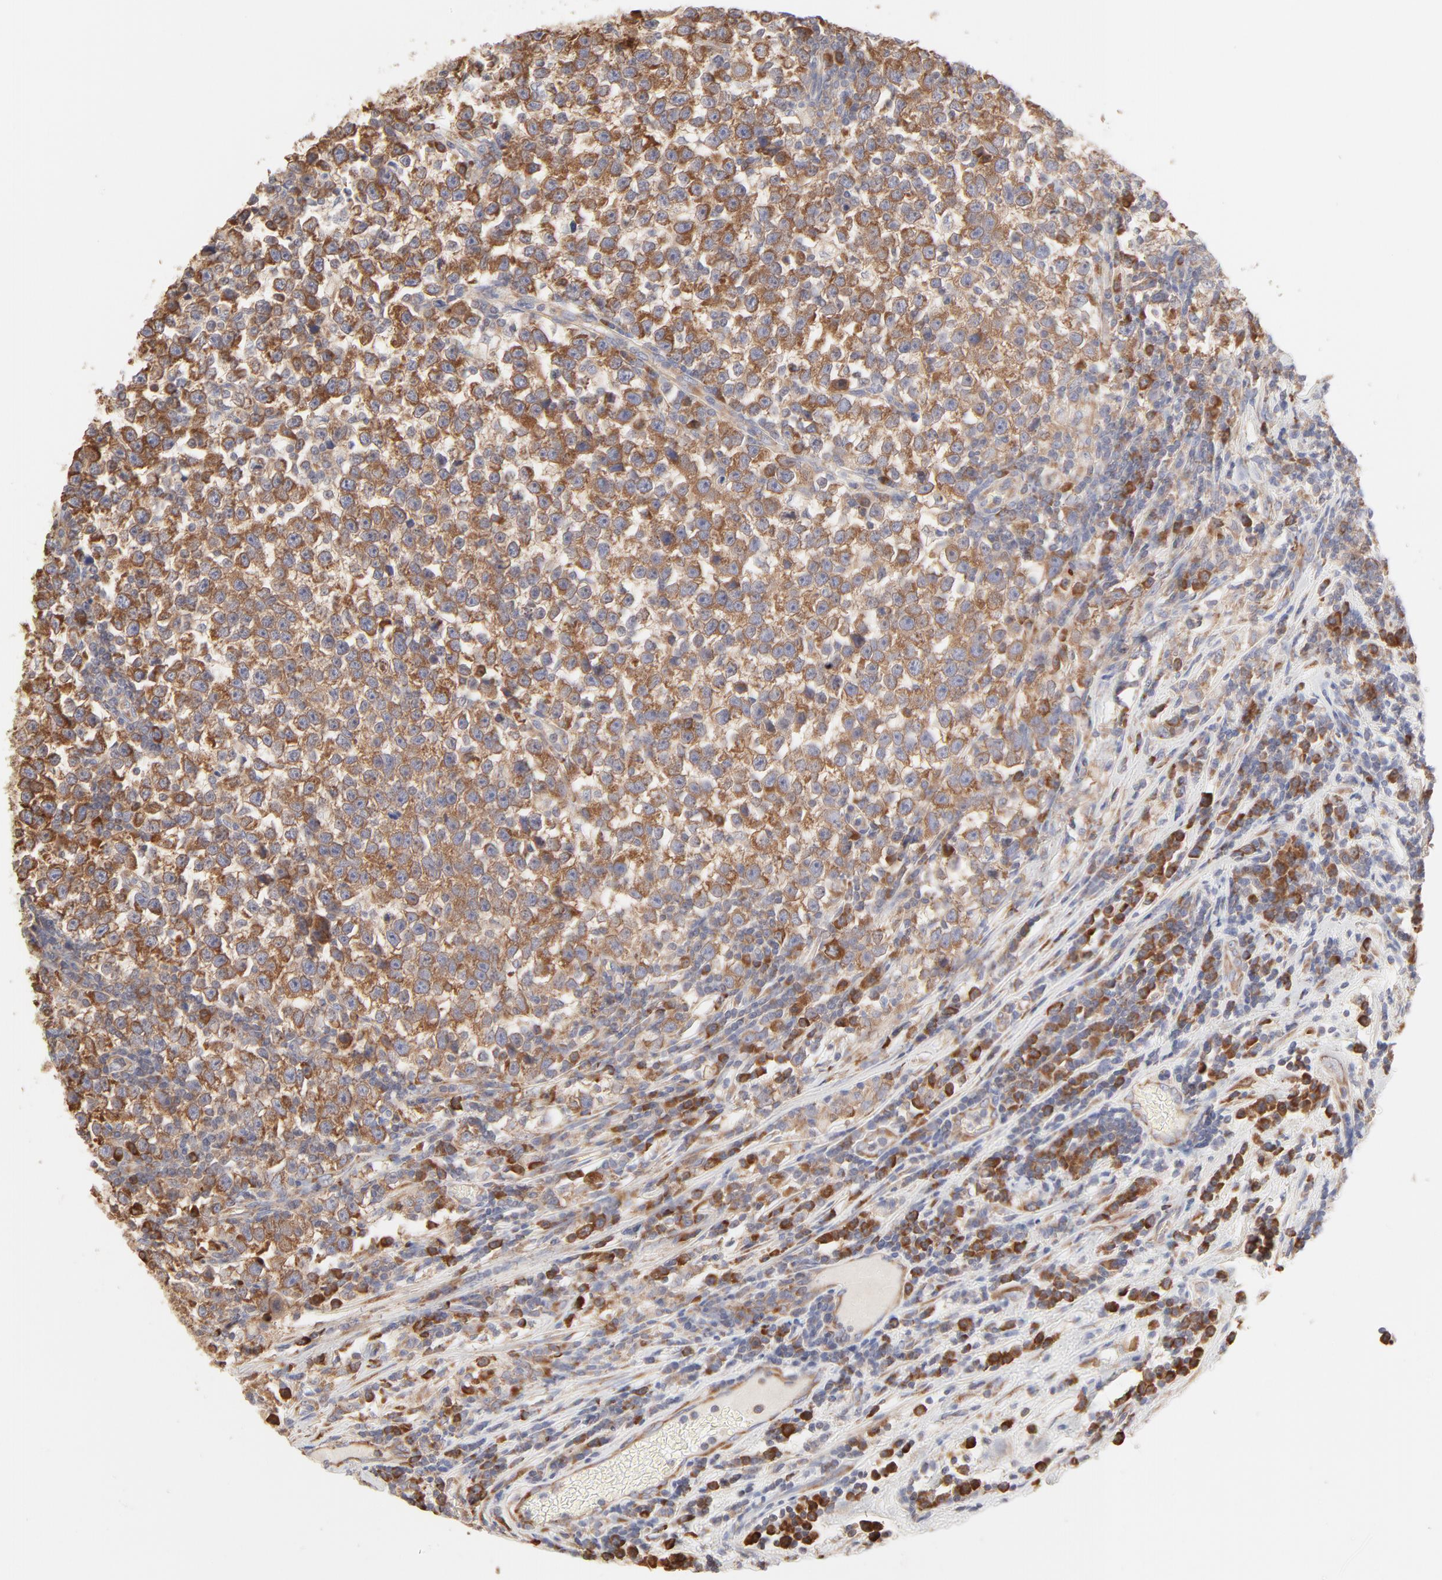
{"staining": {"intensity": "moderate", "quantity": ">75%", "location": "cytoplasmic/membranous"}, "tissue": "testis cancer", "cell_type": "Tumor cells", "image_type": "cancer", "snomed": [{"axis": "morphology", "description": "Seminoma, NOS"}, {"axis": "topography", "description": "Testis"}], "caption": "Testis seminoma was stained to show a protein in brown. There is medium levels of moderate cytoplasmic/membranous positivity in approximately >75% of tumor cells. Ihc stains the protein of interest in brown and the nuclei are stained blue.", "gene": "RPS21", "patient": {"sex": "male", "age": 43}}